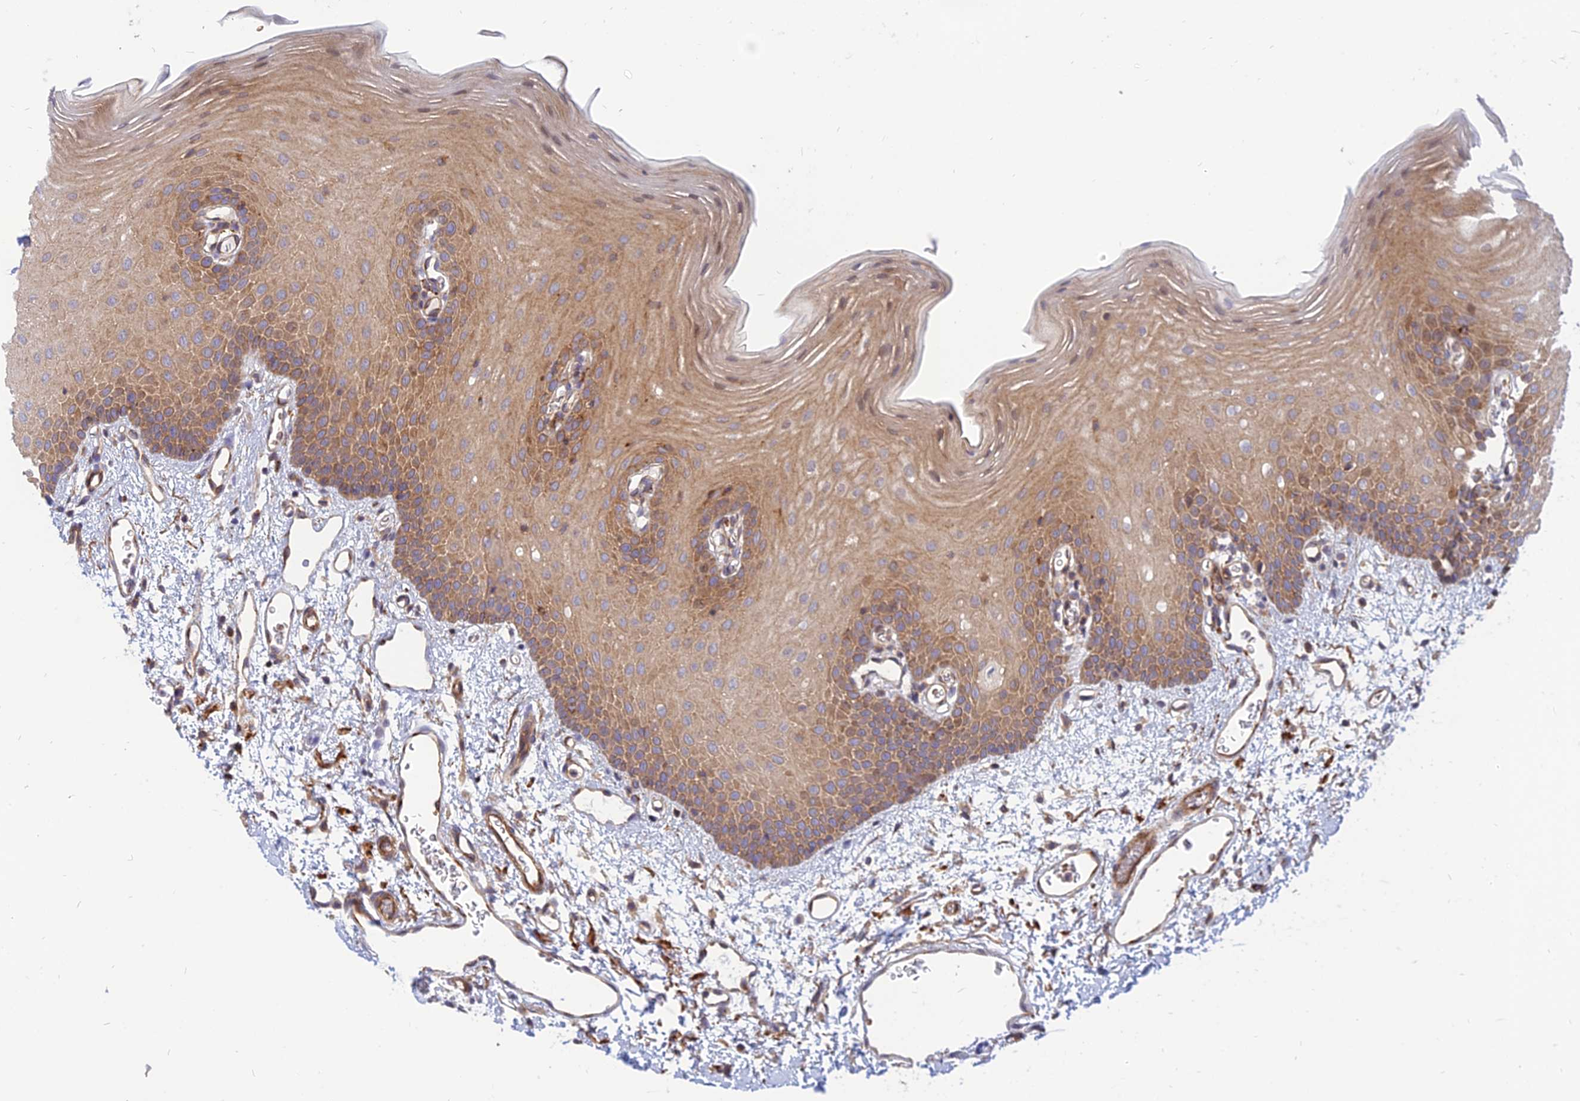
{"staining": {"intensity": "moderate", "quantity": ">75%", "location": "cytoplasmic/membranous"}, "tissue": "oral mucosa", "cell_type": "Squamous epithelial cells", "image_type": "normal", "snomed": [{"axis": "morphology", "description": "Normal tissue, NOS"}, {"axis": "topography", "description": "Oral tissue"}], "caption": "Oral mucosa stained with a brown dye reveals moderate cytoplasmic/membranous positive staining in approximately >75% of squamous epithelial cells.", "gene": "PHKA2", "patient": {"sex": "female", "age": 70}}